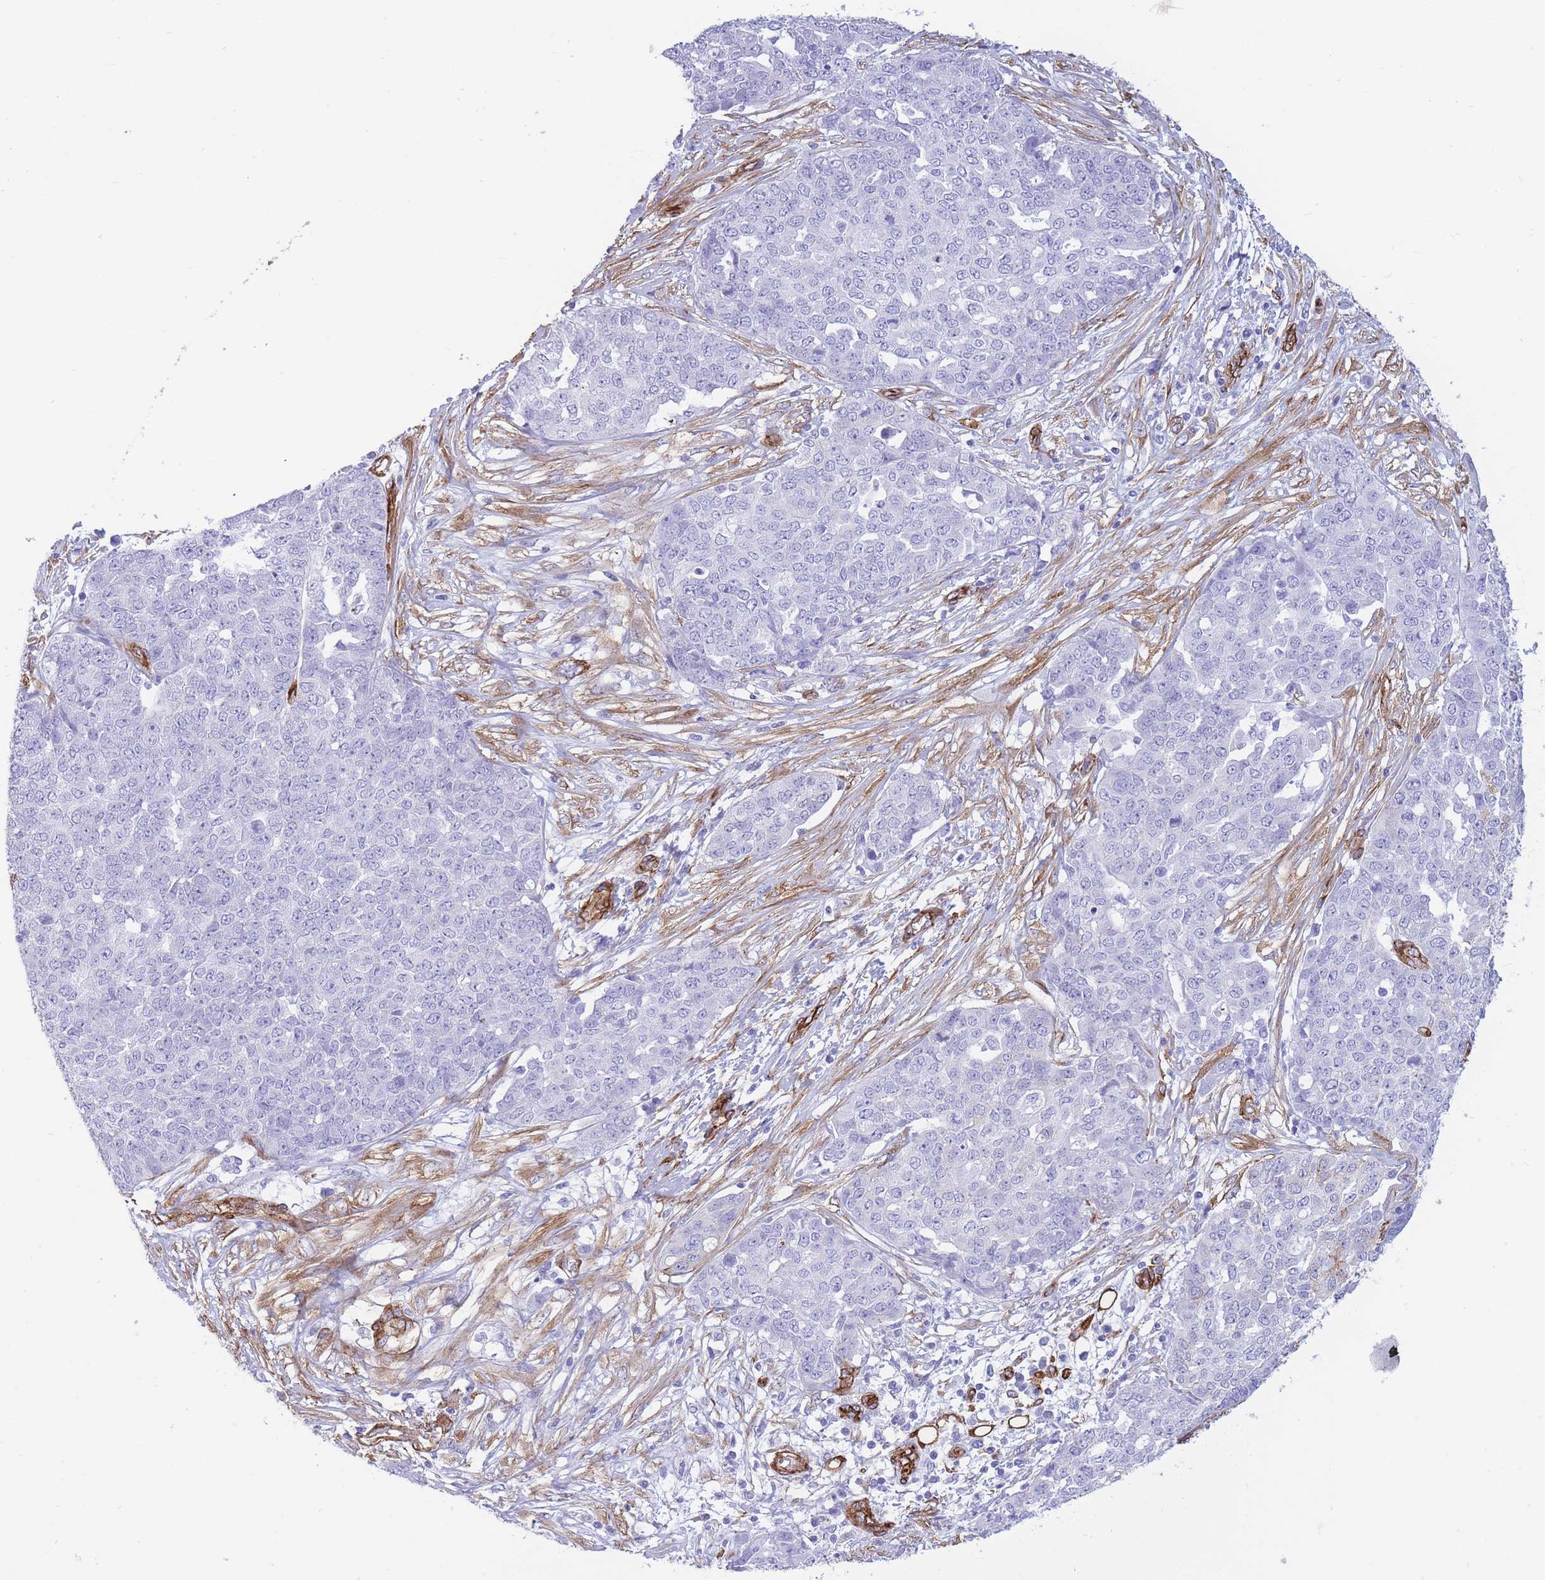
{"staining": {"intensity": "negative", "quantity": "none", "location": "none"}, "tissue": "ovarian cancer", "cell_type": "Tumor cells", "image_type": "cancer", "snomed": [{"axis": "morphology", "description": "Cystadenocarcinoma, serous, NOS"}, {"axis": "topography", "description": "Soft tissue"}, {"axis": "topography", "description": "Ovary"}], "caption": "DAB immunohistochemical staining of serous cystadenocarcinoma (ovarian) shows no significant positivity in tumor cells. The staining was performed using DAB to visualize the protein expression in brown, while the nuclei were stained in blue with hematoxylin (Magnification: 20x).", "gene": "CAVIN1", "patient": {"sex": "female", "age": 57}}